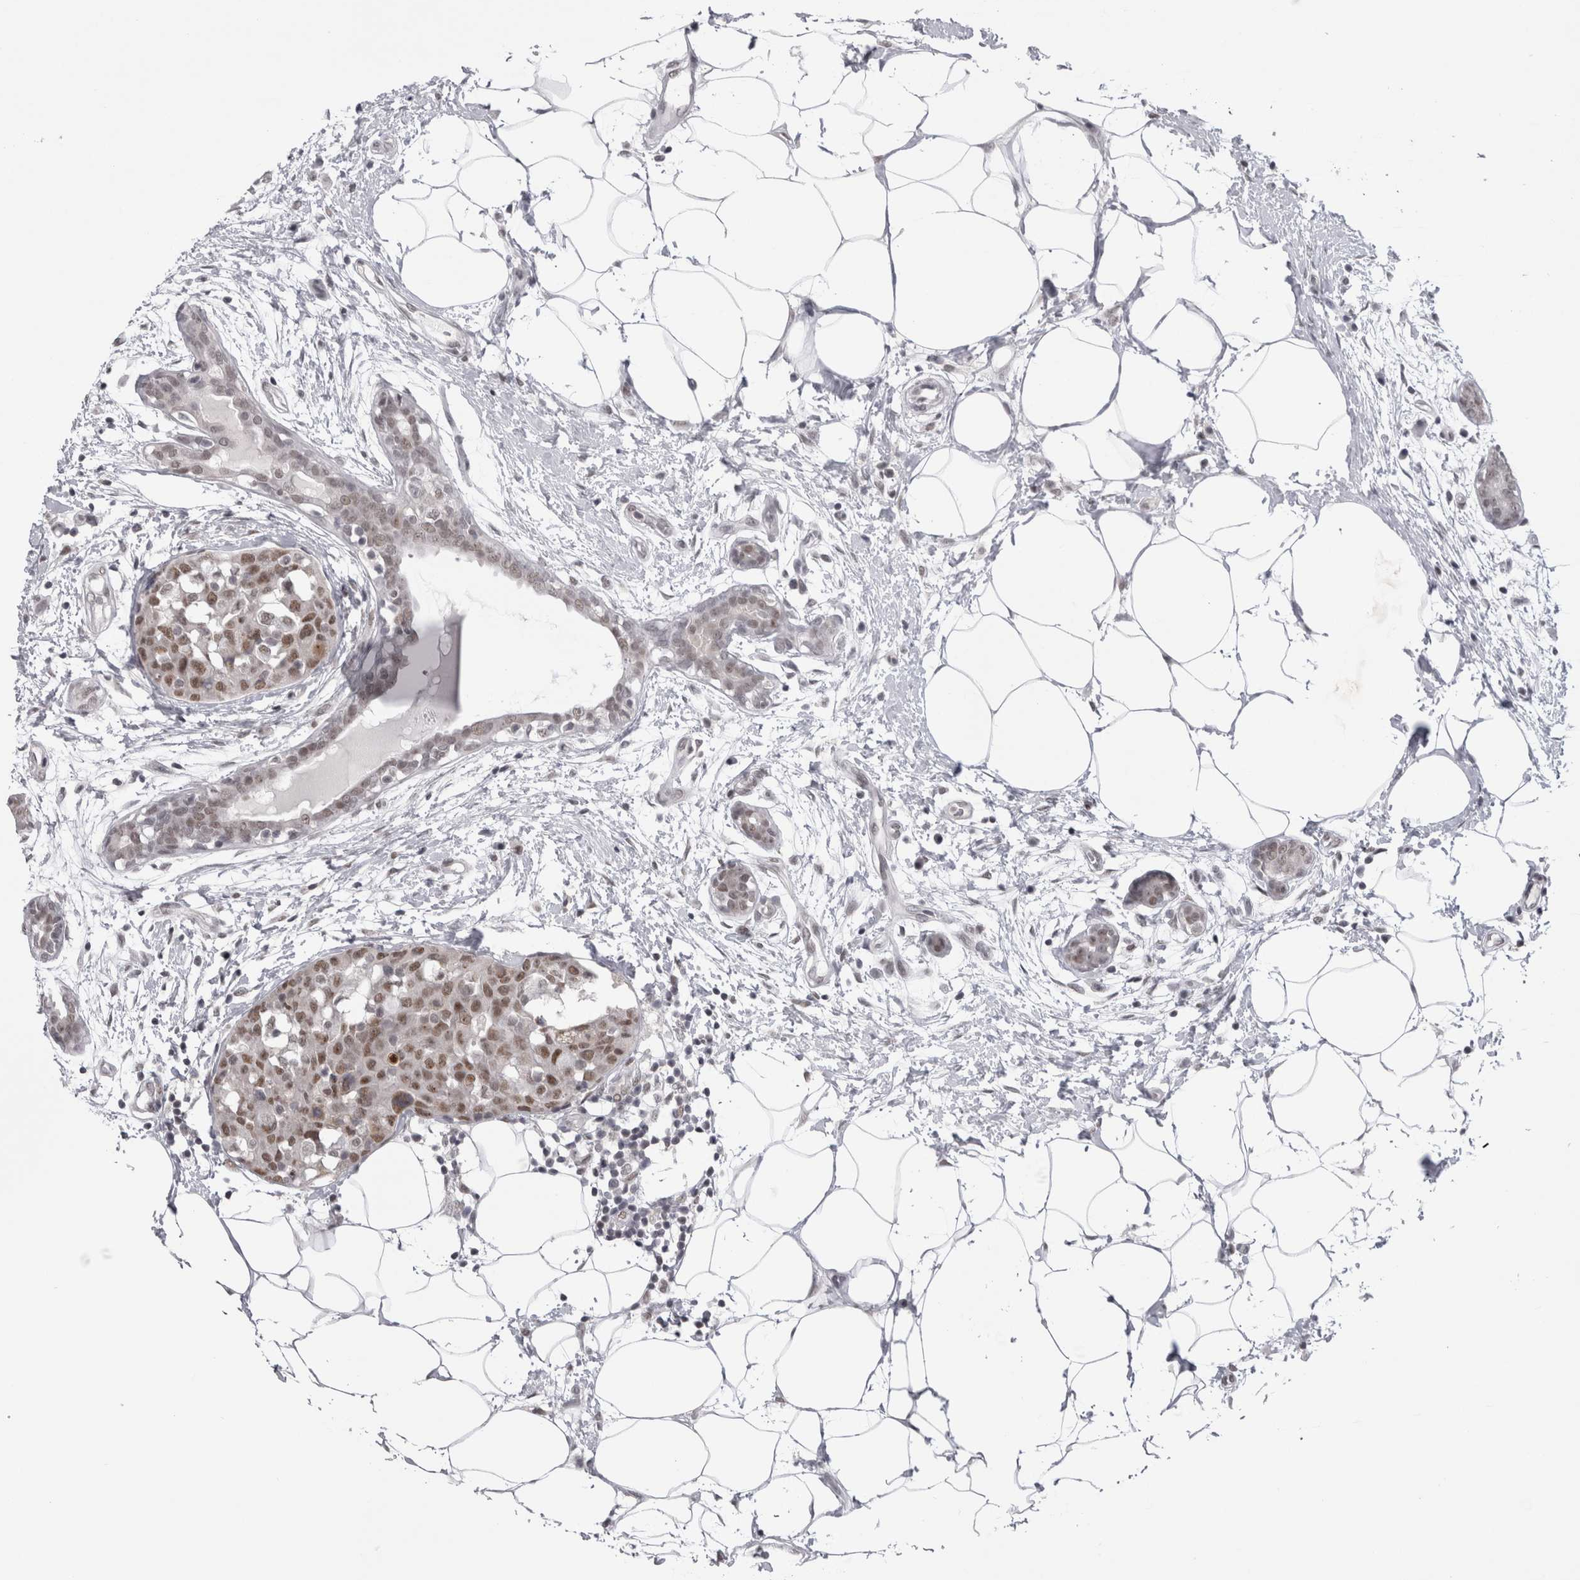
{"staining": {"intensity": "moderate", "quantity": ">75%", "location": "nuclear"}, "tissue": "breast cancer", "cell_type": "Tumor cells", "image_type": "cancer", "snomed": [{"axis": "morphology", "description": "Normal tissue, NOS"}, {"axis": "morphology", "description": "Duct carcinoma"}, {"axis": "topography", "description": "Breast"}], "caption": "This is a histology image of immunohistochemistry (IHC) staining of infiltrating ductal carcinoma (breast), which shows moderate expression in the nuclear of tumor cells.", "gene": "PSMB2", "patient": {"sex": "female", "age": 37}}